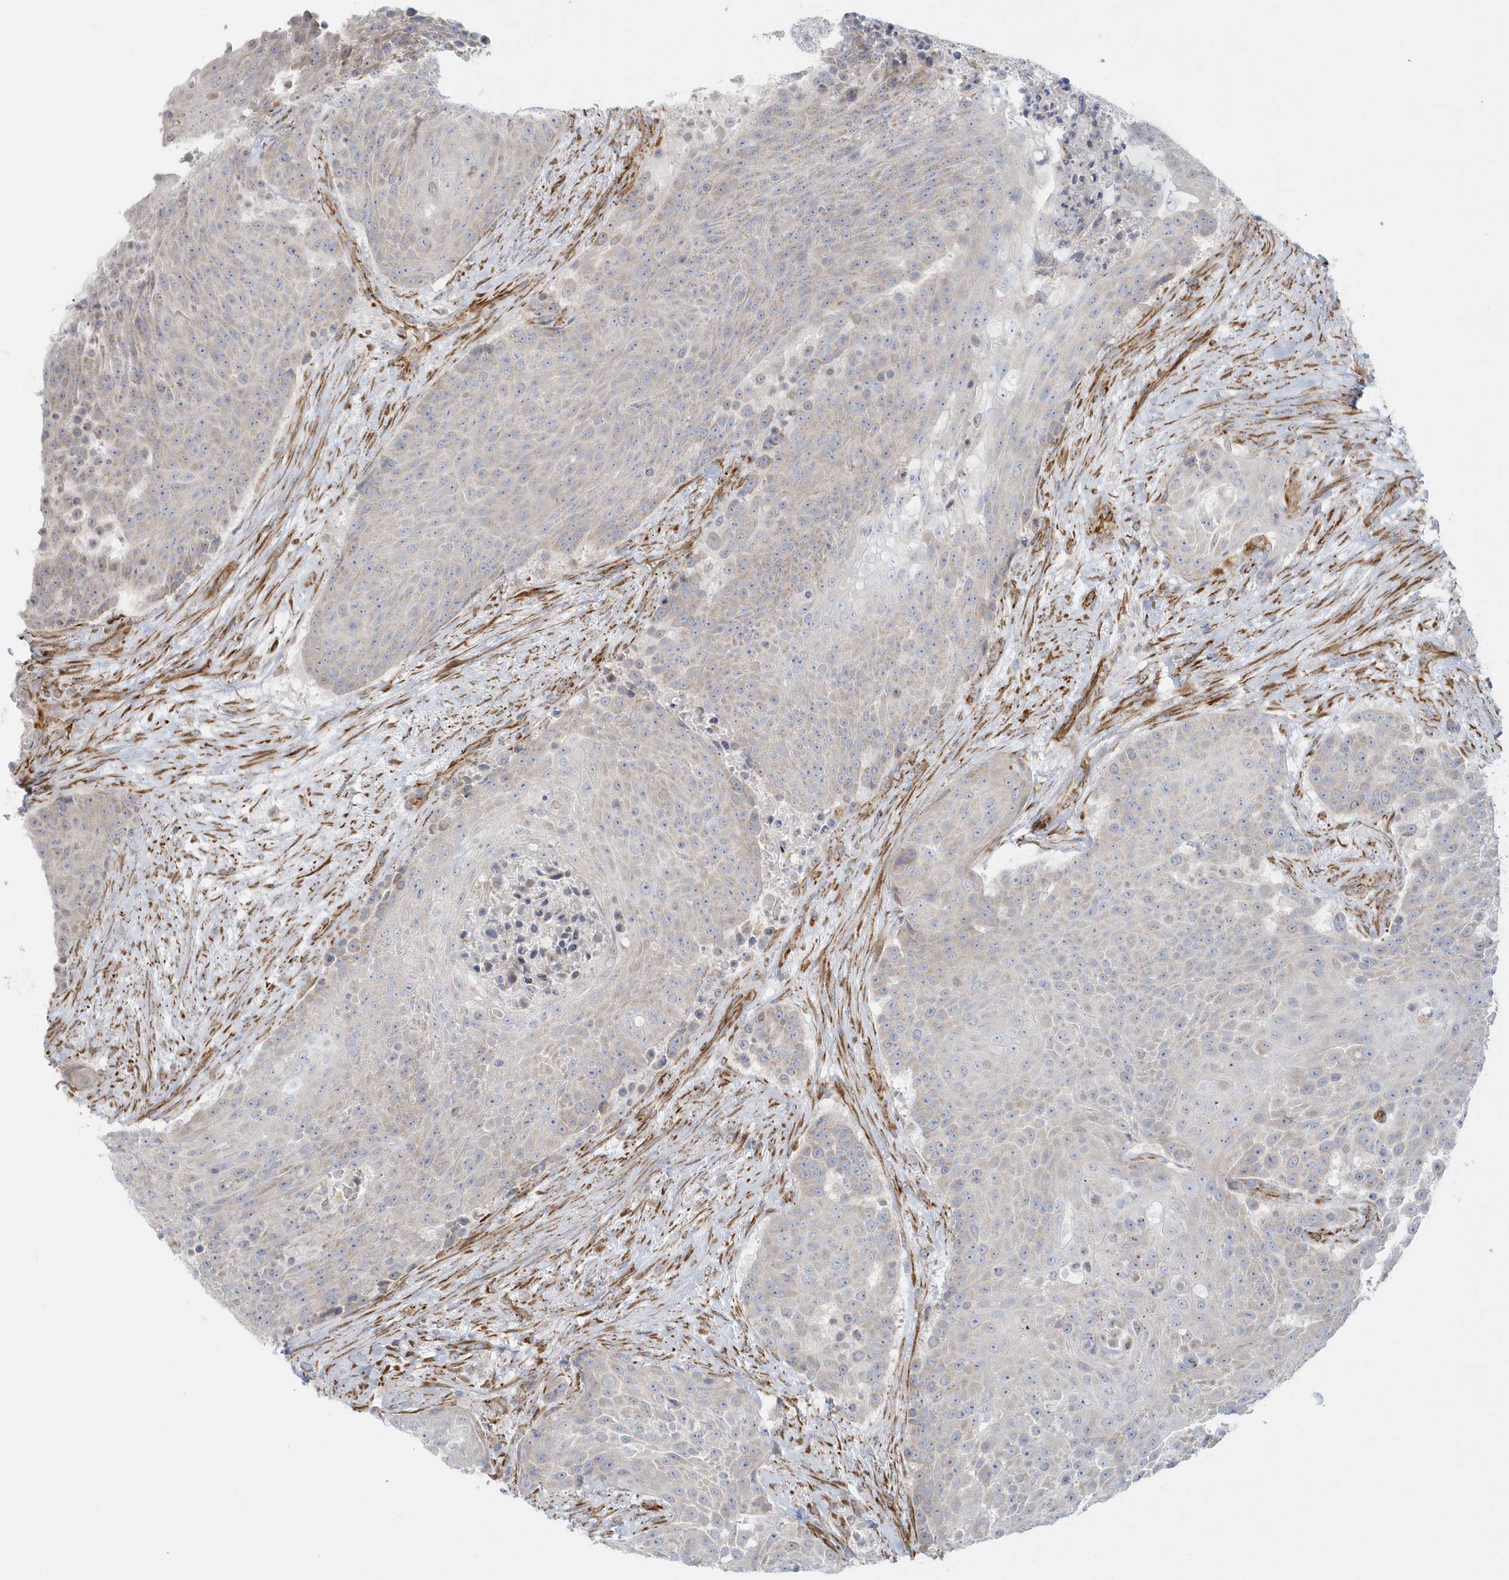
{"staining": {"intensity": "weak", "quantity": "<25%", "location": "cytoplasmic/membranous"}, "tissue": "urothelial cancer", "cell_type": "Tumor cells", "image_type": "cancer", "snomed": [{"axis": "morphology", "description": "Urothelial carcinoma, High grade"}, {"axis": "topography", "description": "Urinary bladder"}], "caption": "Image shows no protein positivity in tumor cells of urothelial cancer tissue. (Brightfield microscopy of DAB immunohistochemistry (IHC) at high magnification).", "gene": "GPR152", "patient": {"sex": "female", "age": 63}}